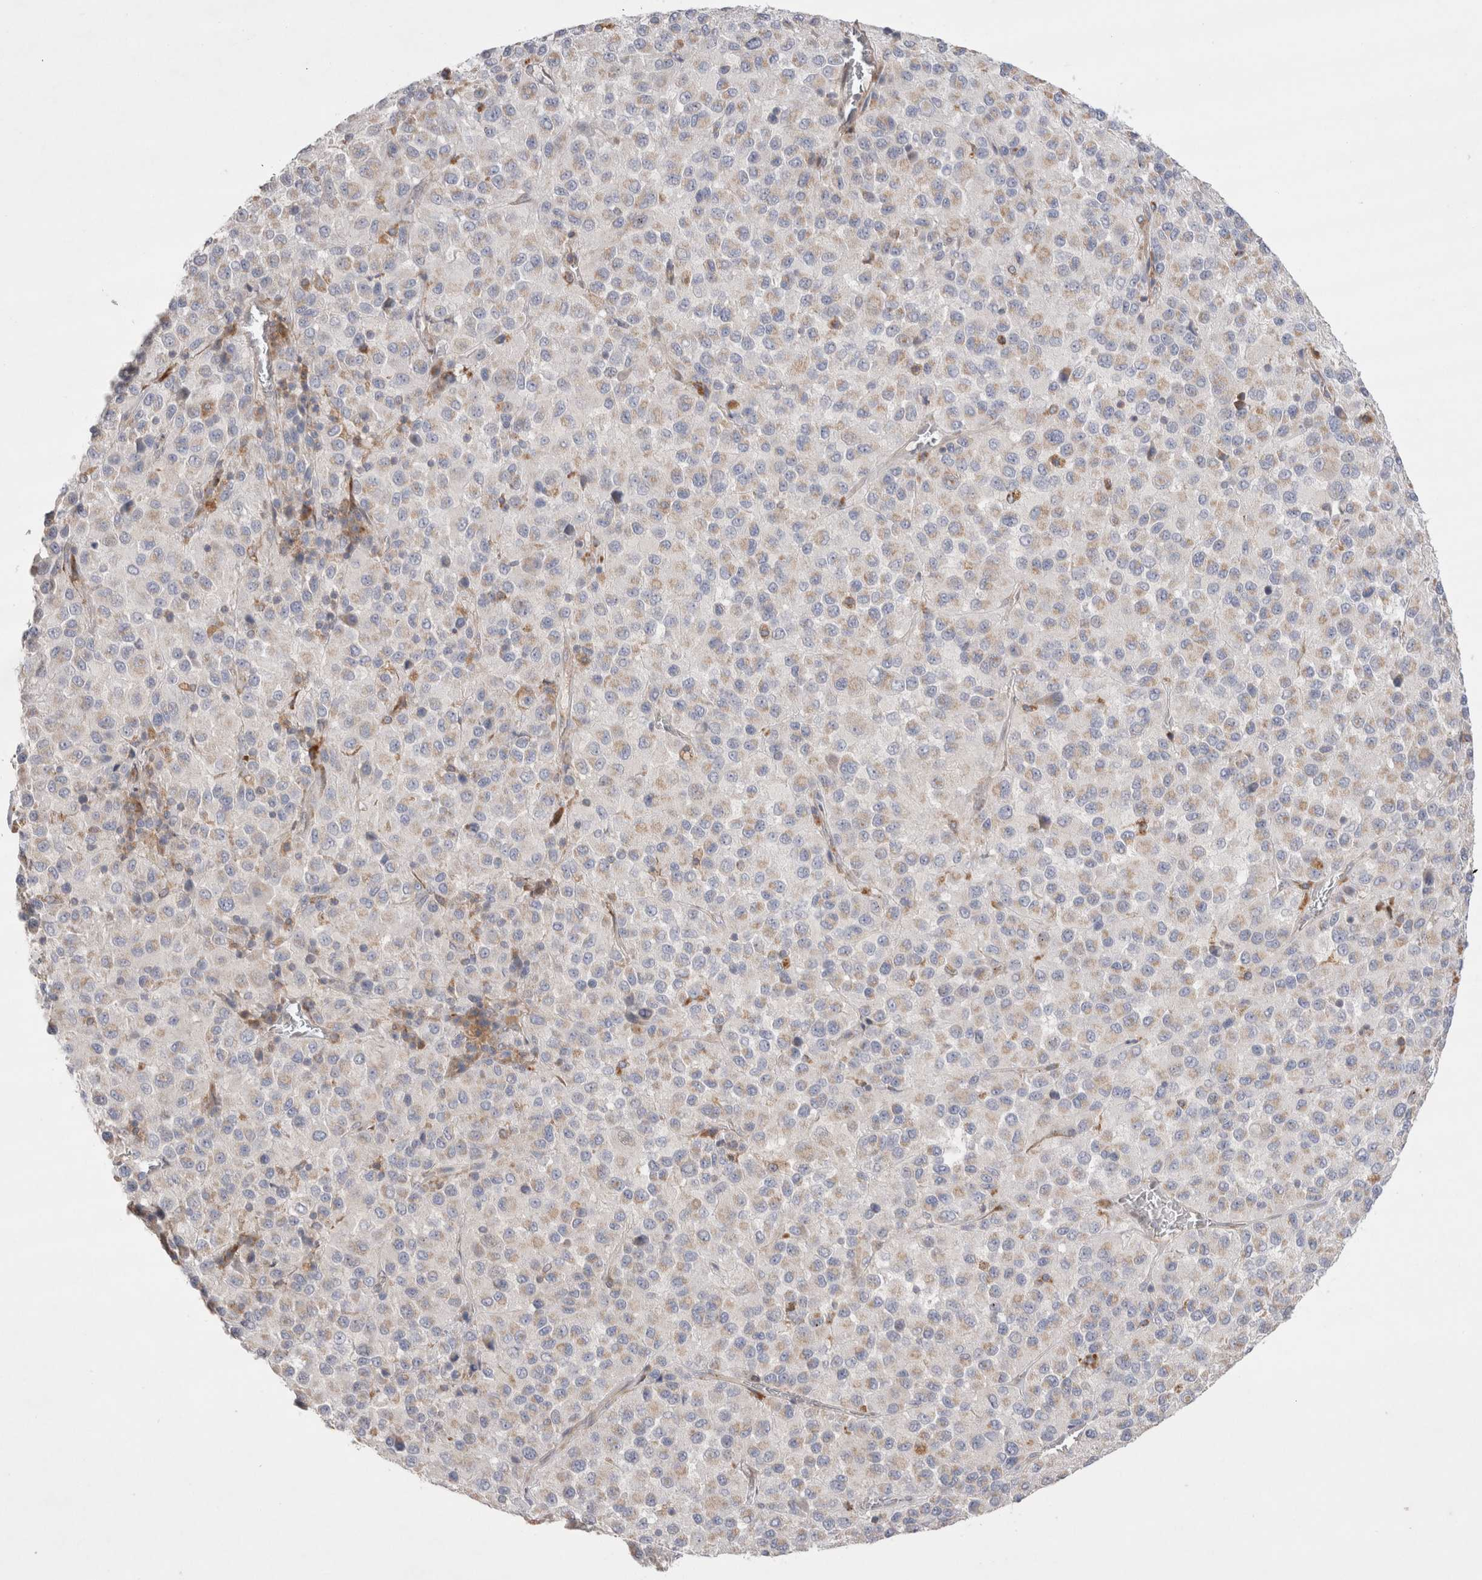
{"staining": {"intensity": "negative", "quantity": "none", "location": "none"}, "tissue": "melanoma", "cell_type": "Tumor cells", "image_type": "cancer", "snomed": [{"axis": "morphology", "description": "Malignant melanoma, Metastatic site"}, {"axis": "topography", "description": "Lung"}], "caption": "Micrograph shows no protein expression in tumor cells of melanoma tissue. (DAB immunohistochemistry, high magnification).", "gene": "TBC1D16", "patient": {"sex": "male", "age": 64}}